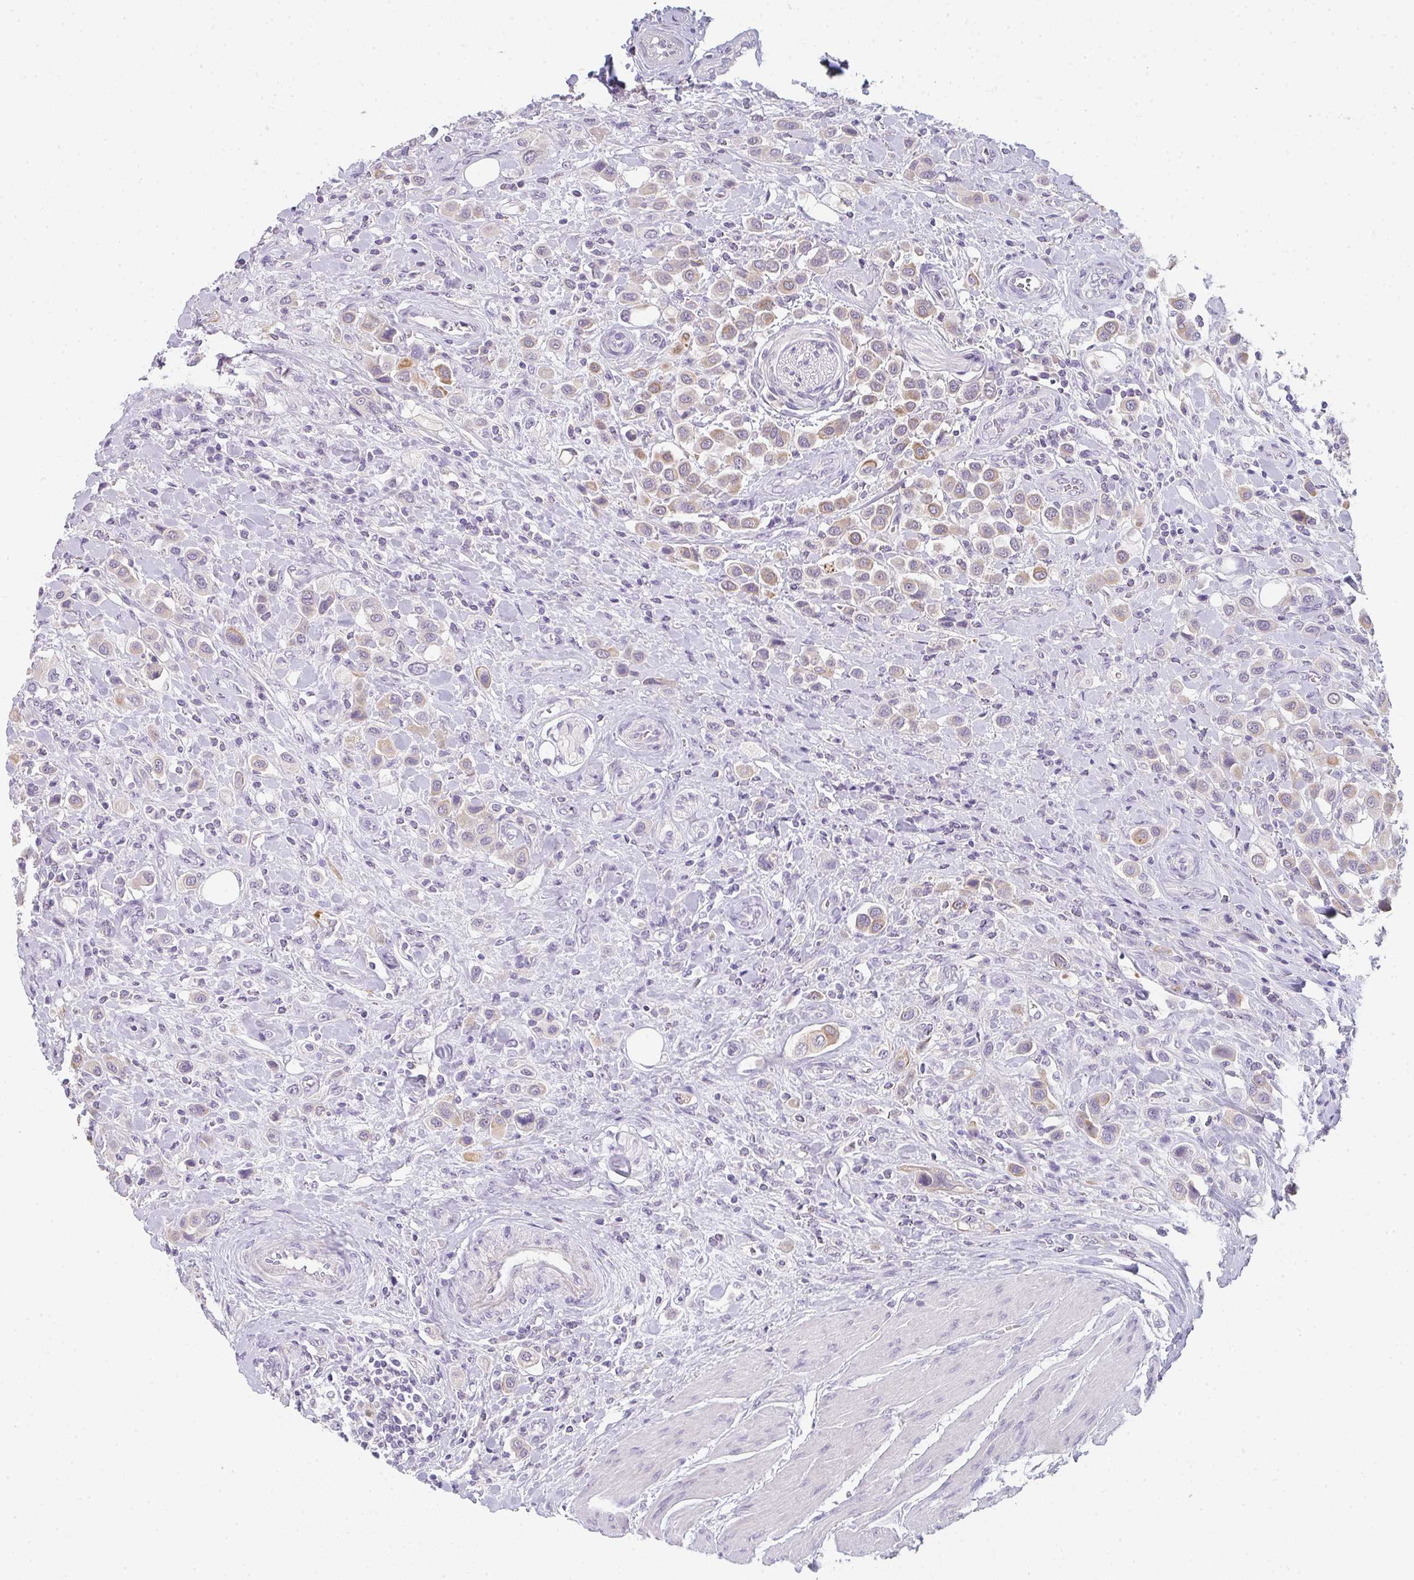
{"staining": {"intensity": "weak", "quantity": "25%-75%", "location": "cytoplasmic/membranous"}, "tissue": "urothelial cancer", "cell_type": "Tumor cells", "image_type": "cancer", "snomed": [{"axis": "morphology", "description": "Urothelial carcinoma, High grade"}, {"axis": "topography", "description": "Urinary bladder"}], "caption": "Immunohistochemistry (DAB (3,3'-diaminobenzidine)) staining of human urothelial carcinoma (high-grade) displays weak cytoplasmic/membranous protein staining in approximately 25%-75% of tumor cells.", "gene": "C1QTNF8", "patient": {"sex": "male", "age": 50}}